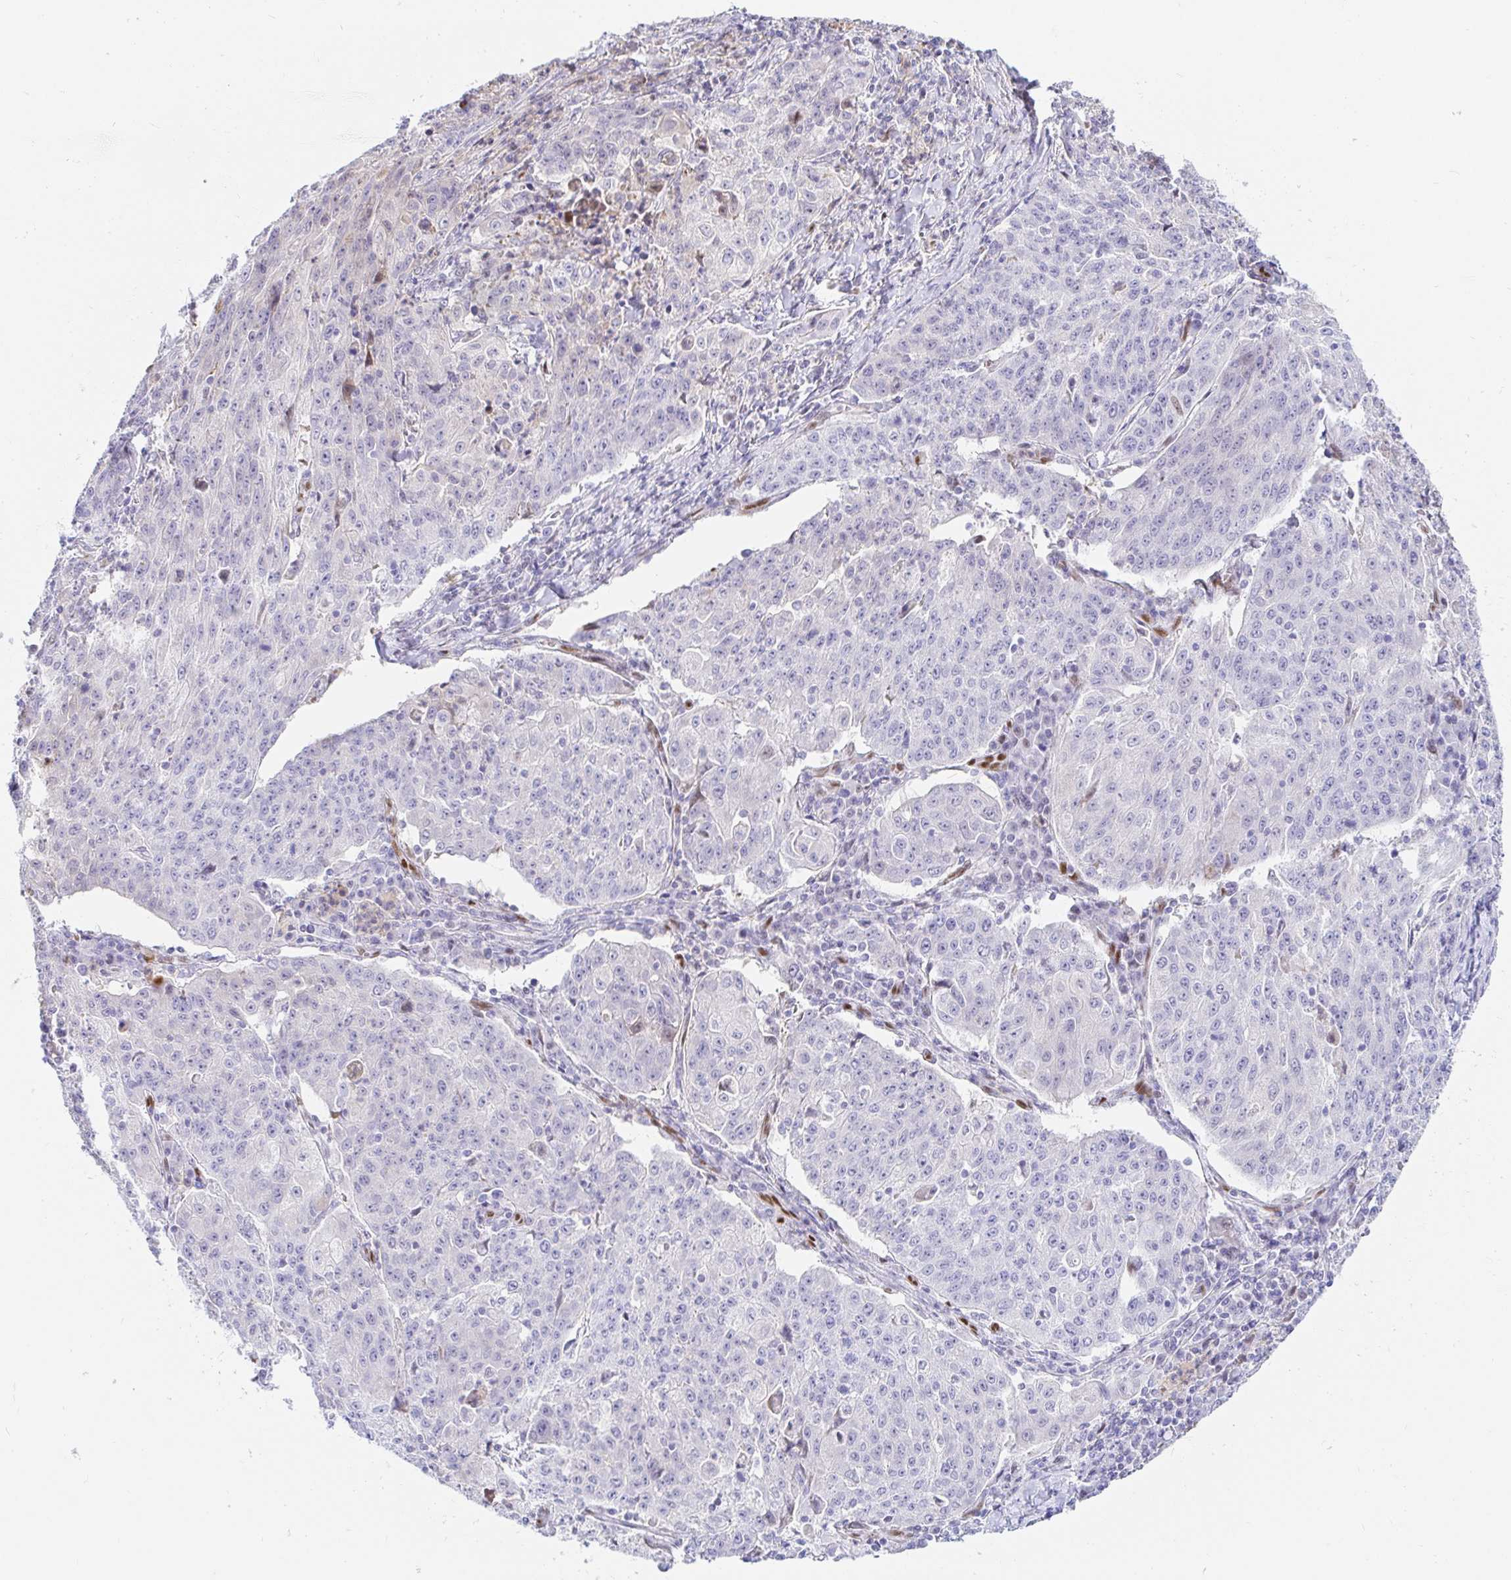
{"staining": {"intensity": "negative", "quantity": "none", "location": "none"}, "tissue": "lung cancer", "cell_type": "Tumor cells", "image_type": "cancer", "snomed": [{"axis": "morphology", "description": "Squamous cell carcinoma, NOS"}, {"axis": "morphology", "description": "Squamous cell carcinoma, metastatic, NOS"}, {"axis": "topography", "description": "Bronchus"}, {"axis": "topography", "description": "Lung"}], "caption": "A photomicrograph of lung cancer (squamous cell carcinoma) stained for a protein shows no brown staining in tumor cells.", "gene": "HINFP", "patient": {"sex": "male", "age": 62}}